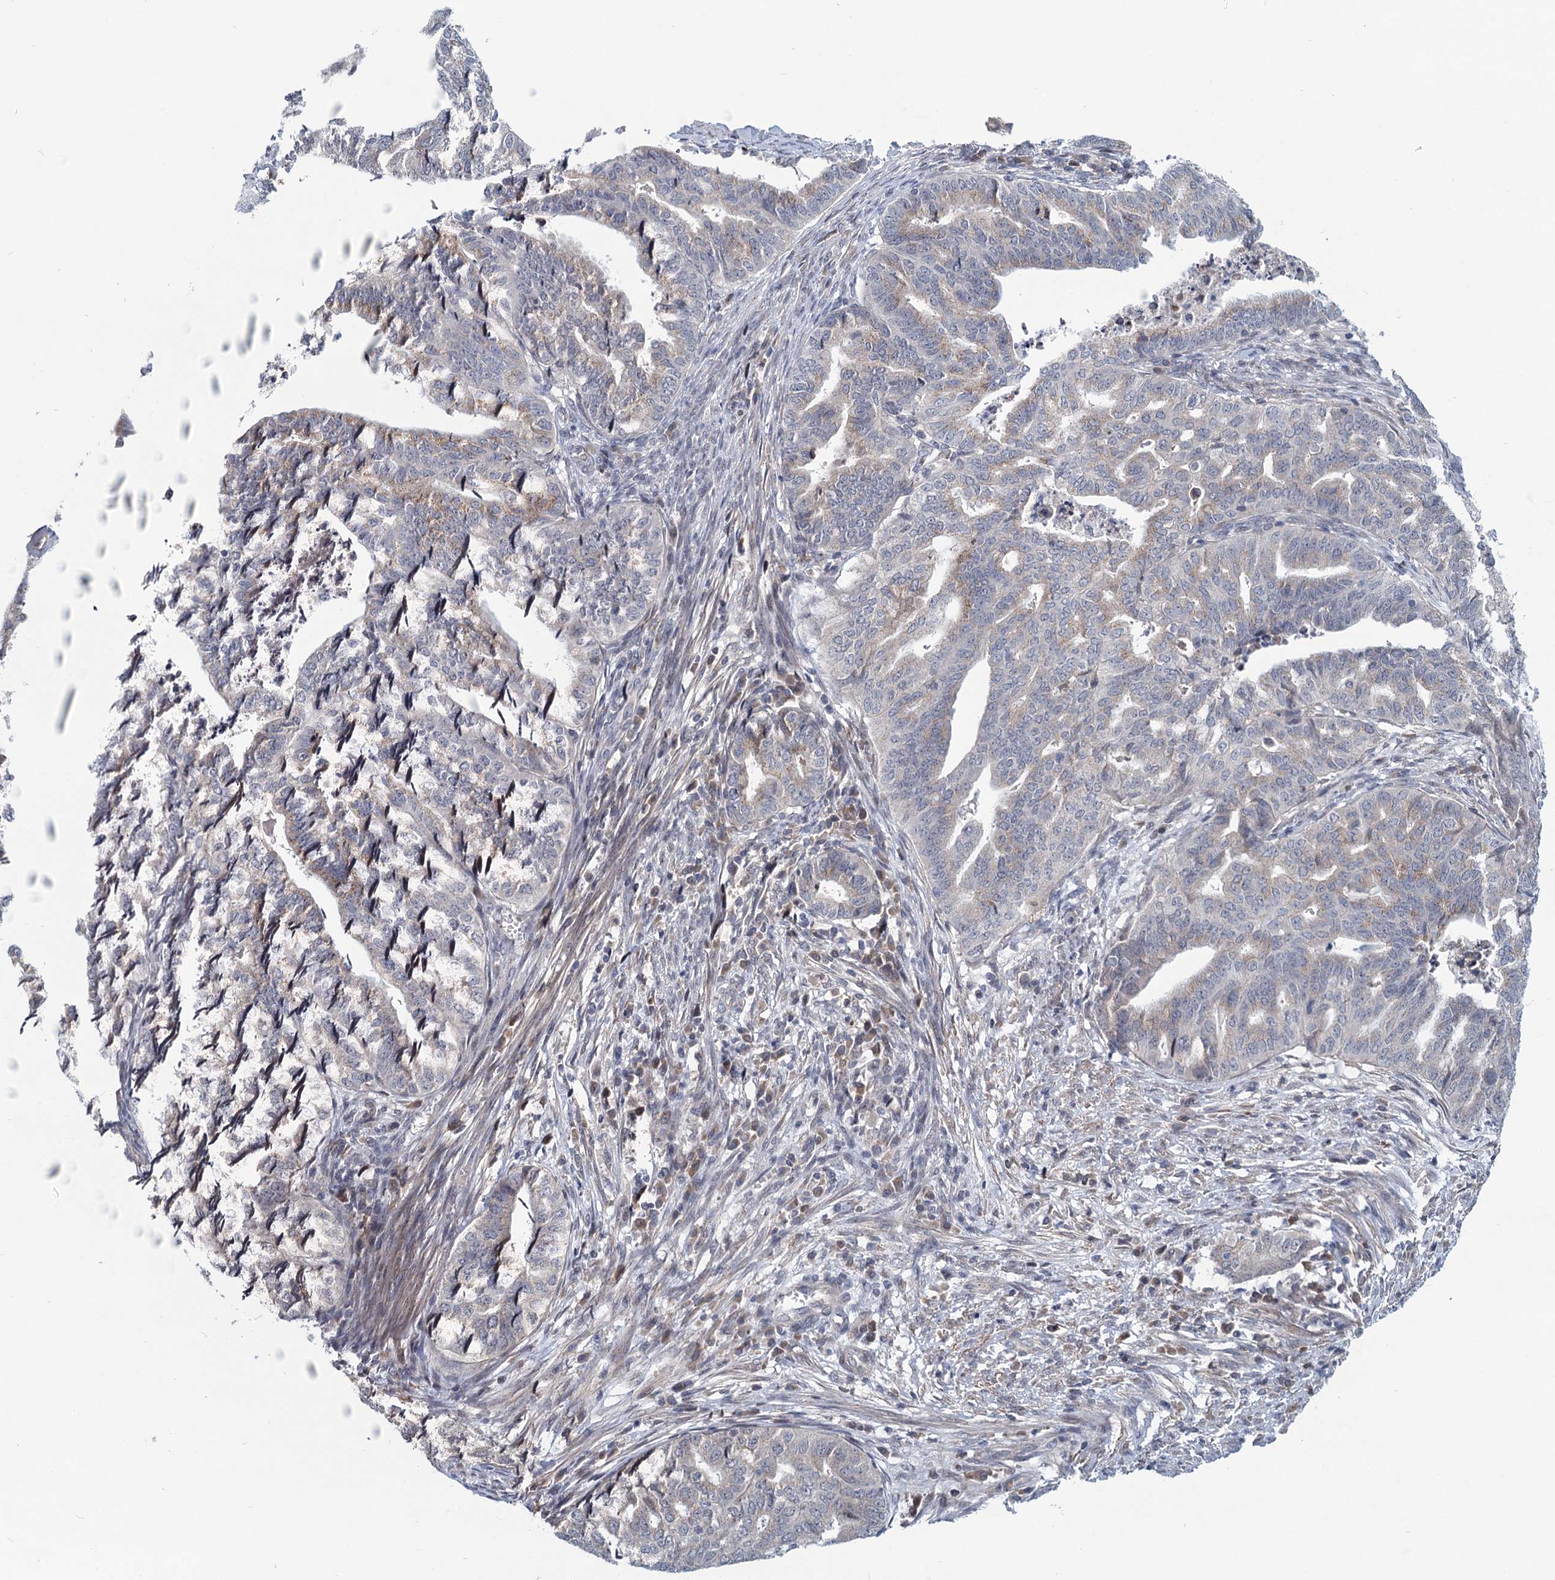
{"staining": {"intensity": "negative", "quantity": "none", "location": "none"}, "tissue": "endometrial cancer", "cell_type": "Tumor cells", "image_type": "cancer", "snomed": [{"axis": "morphology", "description": "Adenocarcinoma, NOS"}, {"axis": "topography", "description": "Endometrium"}], "caption": "Protein analysis of endometrial adenocarcinoma displays no significant staining in tumor cells.", "gene": "STAP1", "patient": {"sex": "female", "age": 79}}